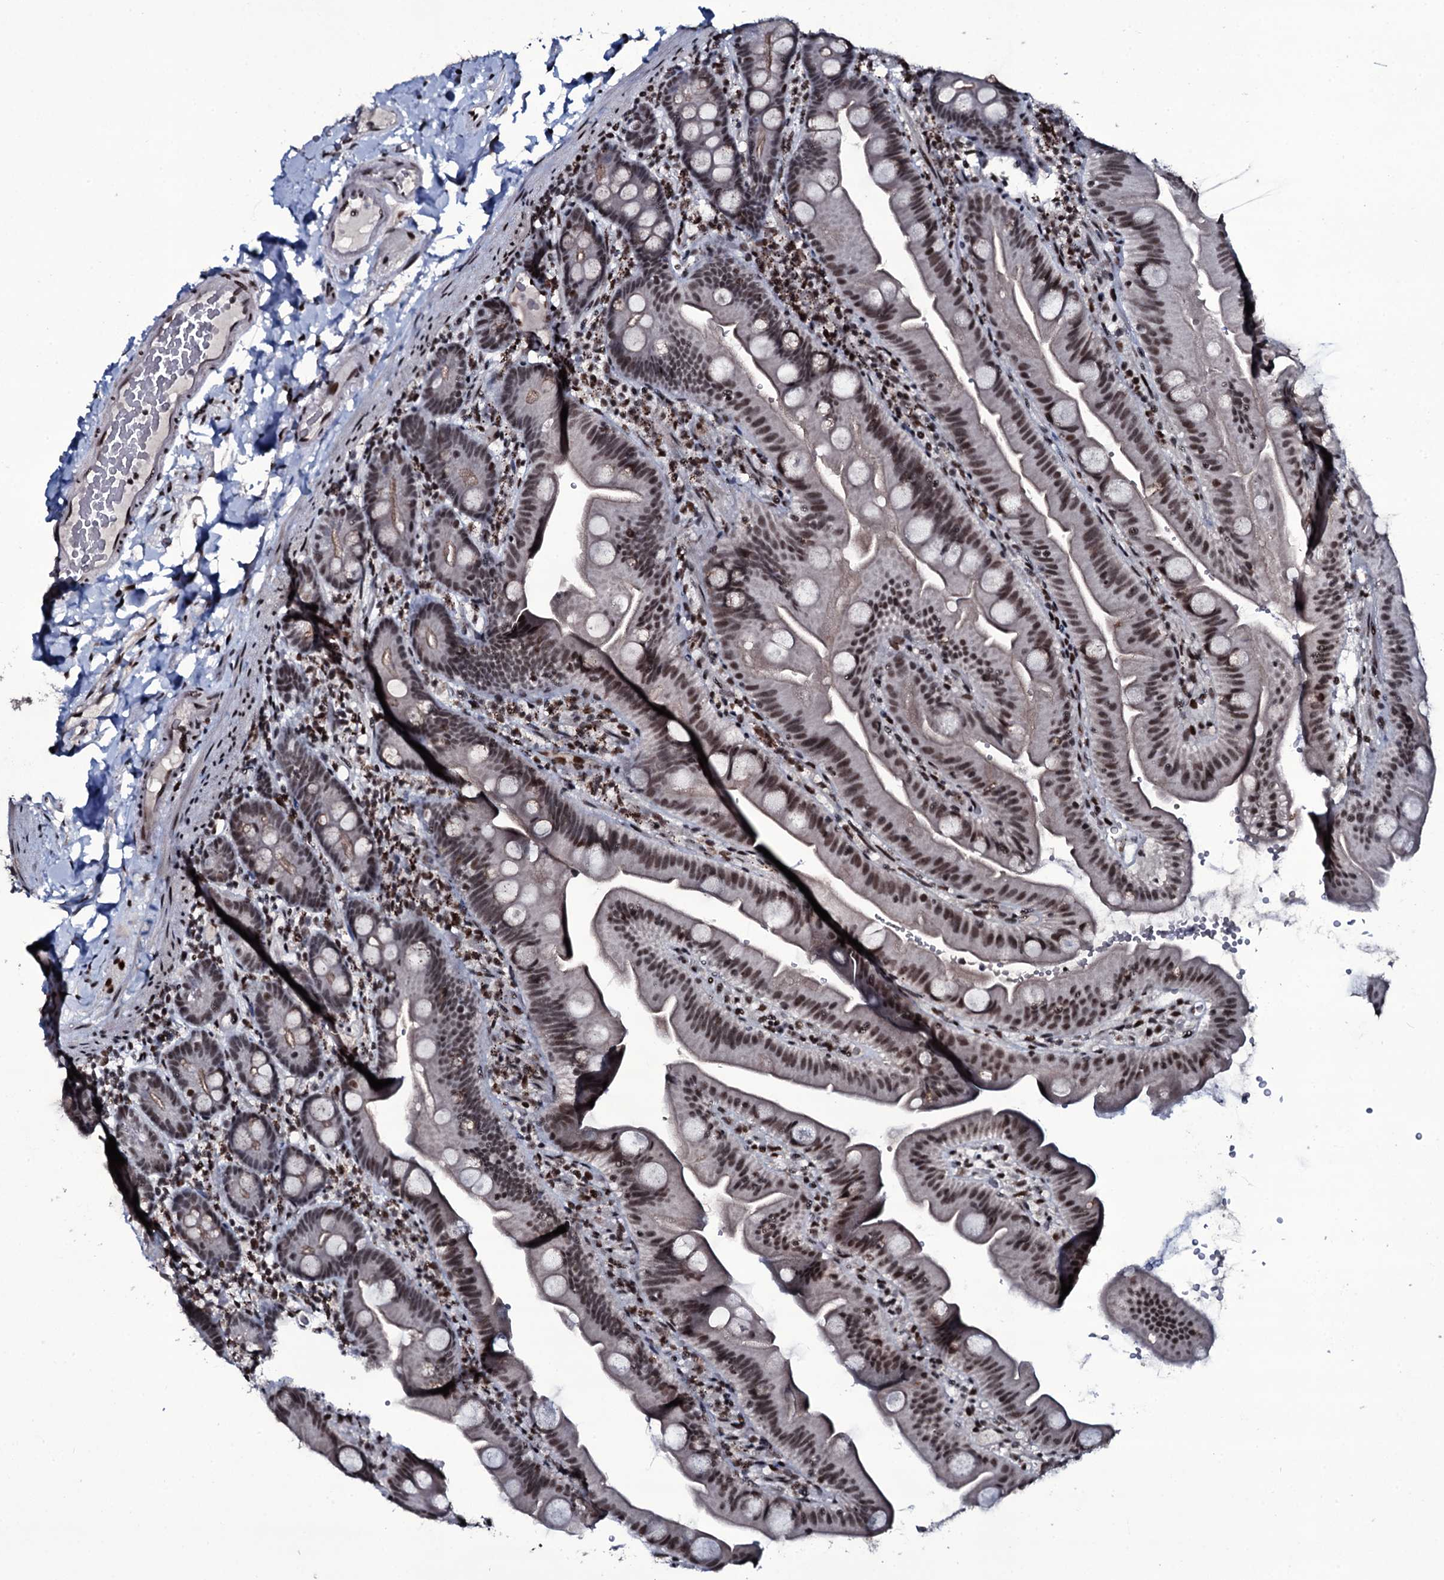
{"staining": {"intensity": "moderate", "quantity": ">75%", "location": "nuclear"}, "tissue": "small intestine", "cell_type": "Glandular cells", "image_type": "normal", "snomed": [{"axis": "morphology", "description": "Normal tissue, NOS"}, {"axis": "topography", "description": "Small intestine"}], "caption": "A photomicrograph of small intestine stained for a protein reveals moderate nuclear brown staining in glandular cells.", "gene": "ZMIZ2", "patient": {"sex": "female", "age": 68}}